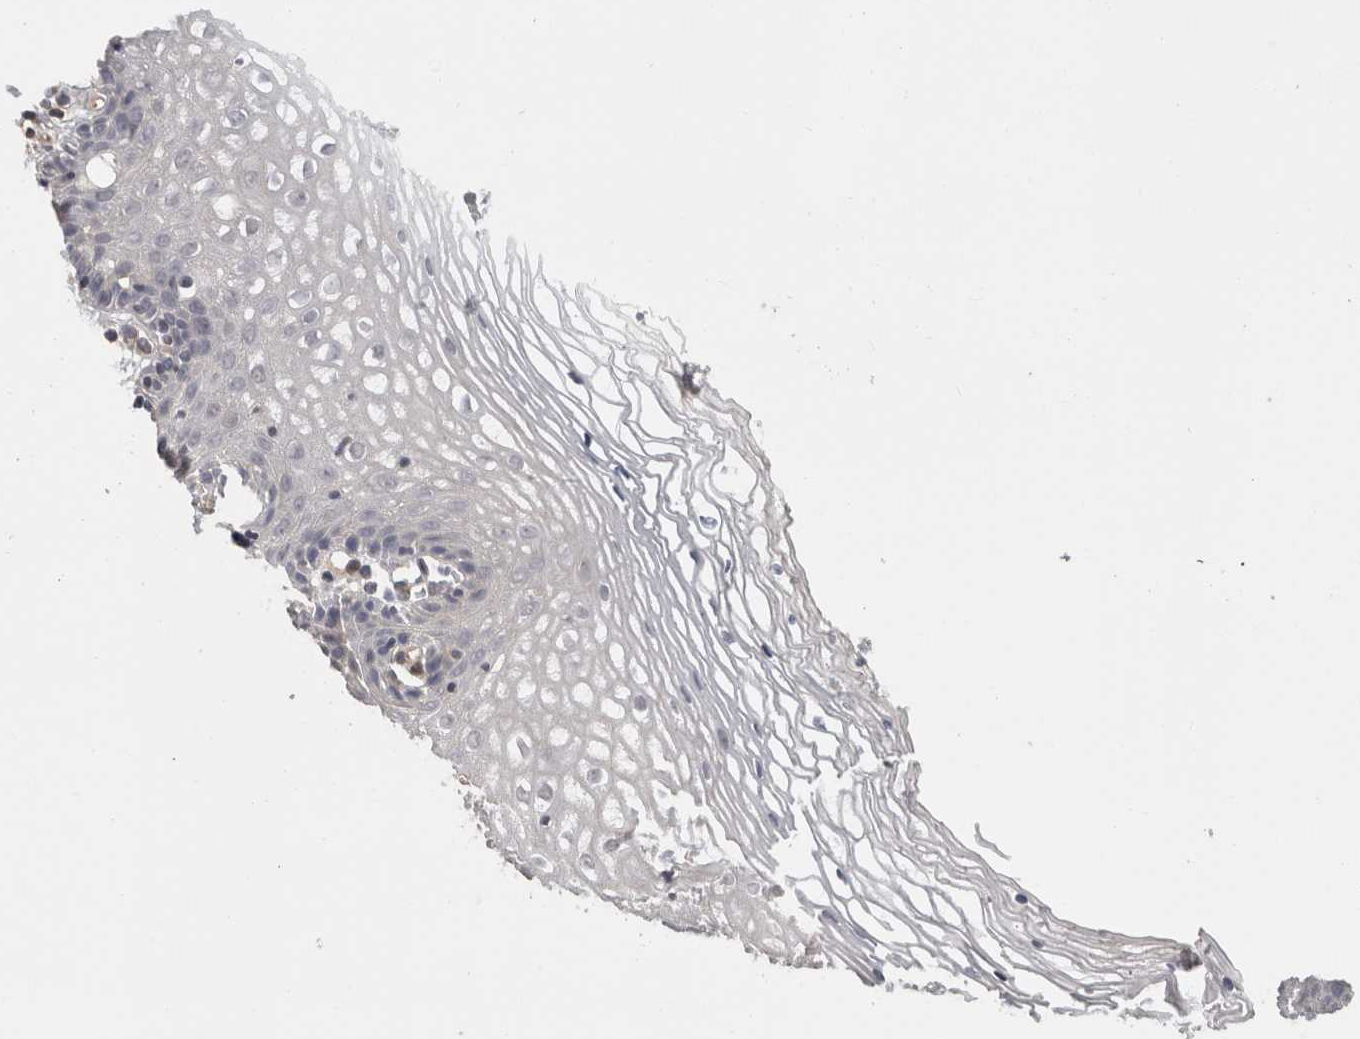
{"staining": {"intensity": "weak", "quantity": "<25%", "location": "cytoplasmic/membranous"}, "tissue": "vagina", "cell_type": "Squamous epithelial cells", "image_type": "normal", "snomed": [{"axis": "morphology", "description": "Normal tissue, NOS"}, {"axis": "topography", "description": "Vagina"}], "caption": "A micrograph of vagina stained for a protein demonstrates no brown staining in squamous epithelial cells. The staining was performed using DAB (3,3'-diaminobenzidine) to visualize the protein expression in brown, while the nuclei were stained in blue with hematoxylin (Magnification: 20x).", "gene": "RMDN1", "patient": {"sex": "female", "age": 32}}